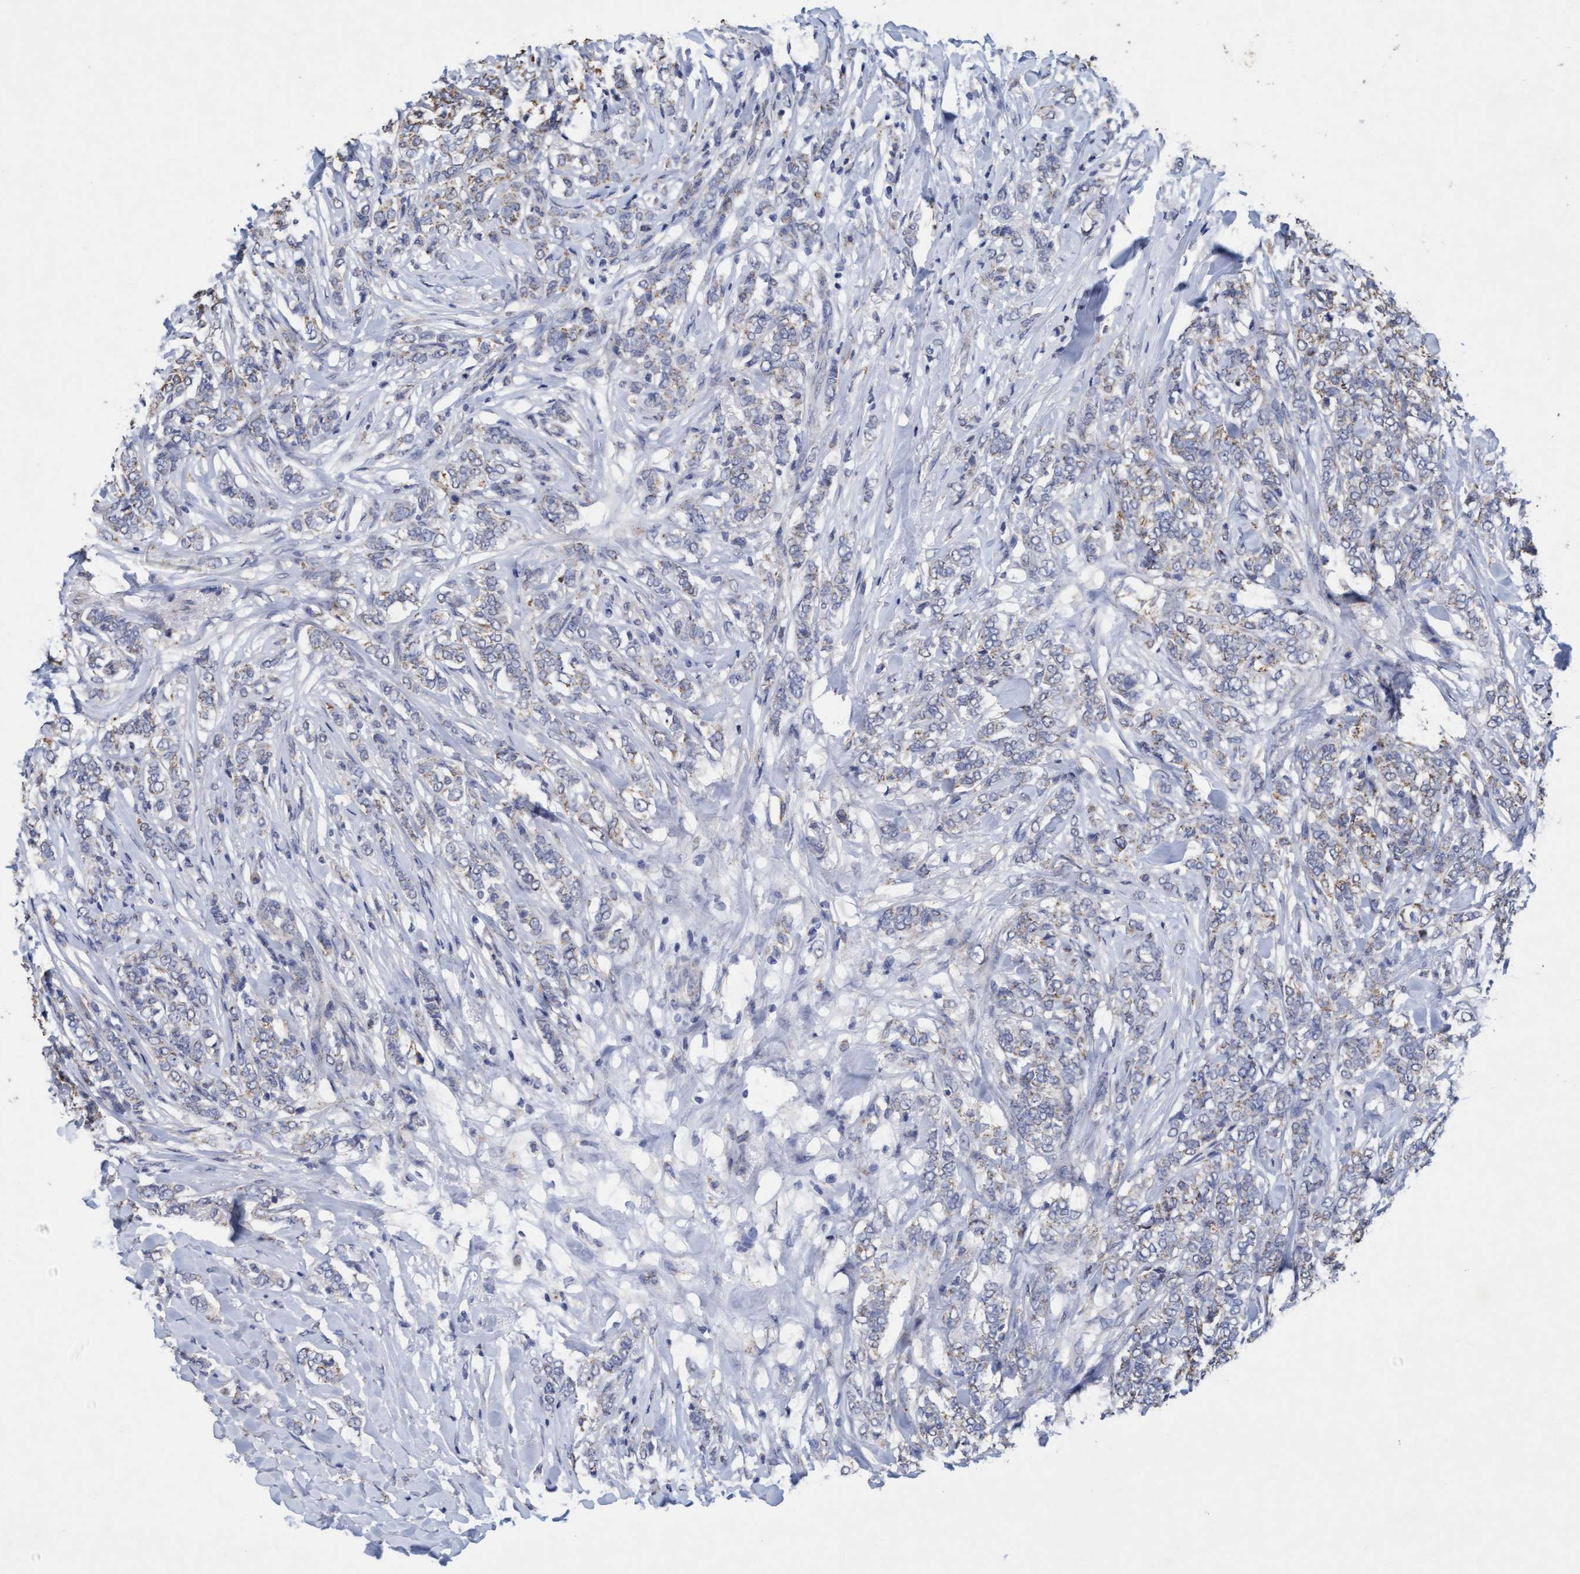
{"staining": {"intensity": "weak", "quantity": "<25%", "location": "cytoplasmic/membranous"}, "tissue": "breast cancer", "cell_type": "Tumor cells", "image_type": "cancer", "snomed": [{"axis": "morphology", "description": "Lobular carcinoma"}, {"axis": "topography", "description": "Skin"}, {"axis": "topography", "description": "Breast"}], "caption": "There is no significant staining in tumor cells of lobular carcinoma (breast).", "gene": "VSIG8", "patient": {"sex": "female", "age": 46}}